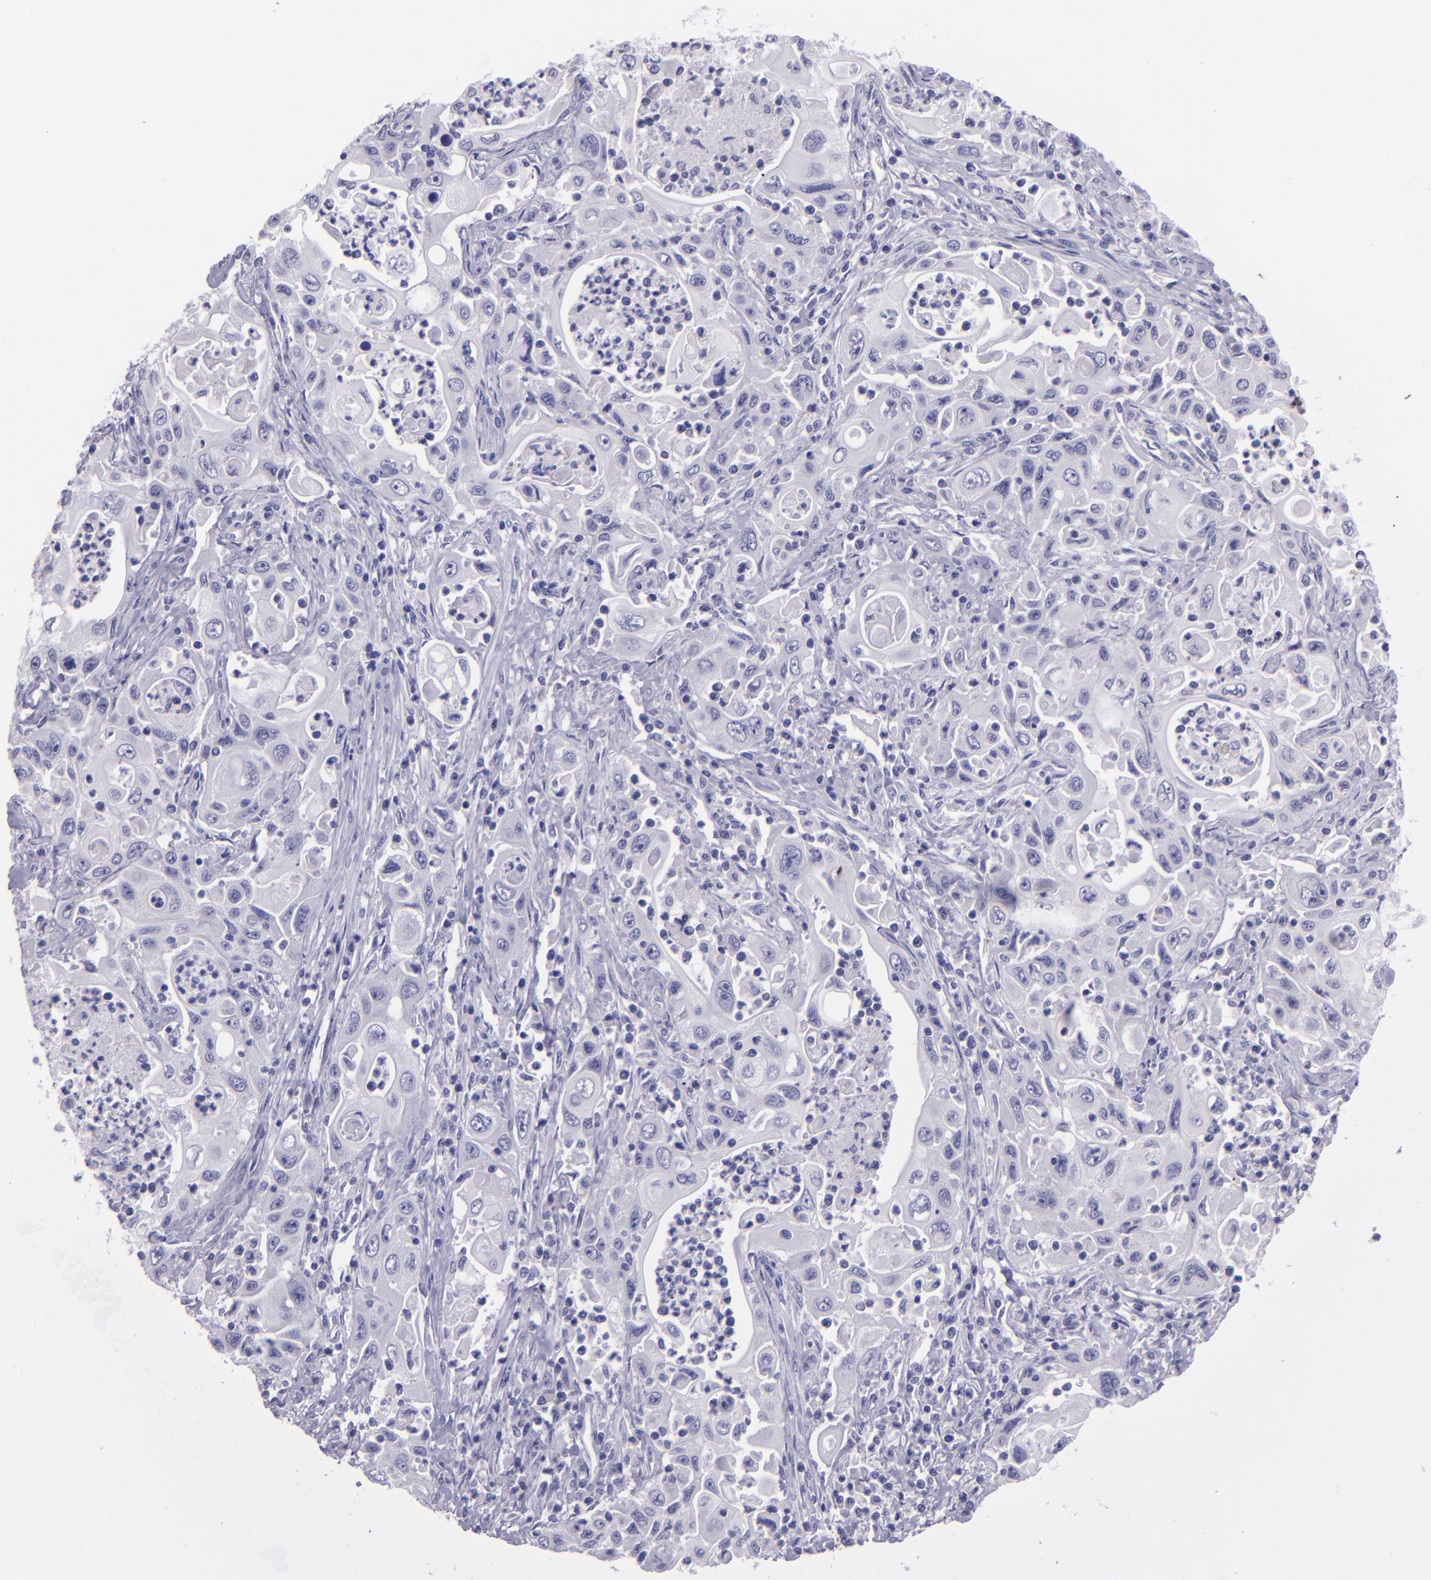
{"staining": {"intensity": "negative", "quantity": "none", "location": "none"}, "tissue": "pancreatic cancer", "cell_type": "Tumor cells", "image_type": "cancer", "snomed": [{"axis": "morphology", "description": "Adenocarcinoma, NOS"}, {"axis": "topography", "description": "Pancreas"}], "caption": "There is no significant staining in tumor cells of pancreatic cancer.", "gene": "TNNT3", "patient": {"sex": "male", "age": 70}}